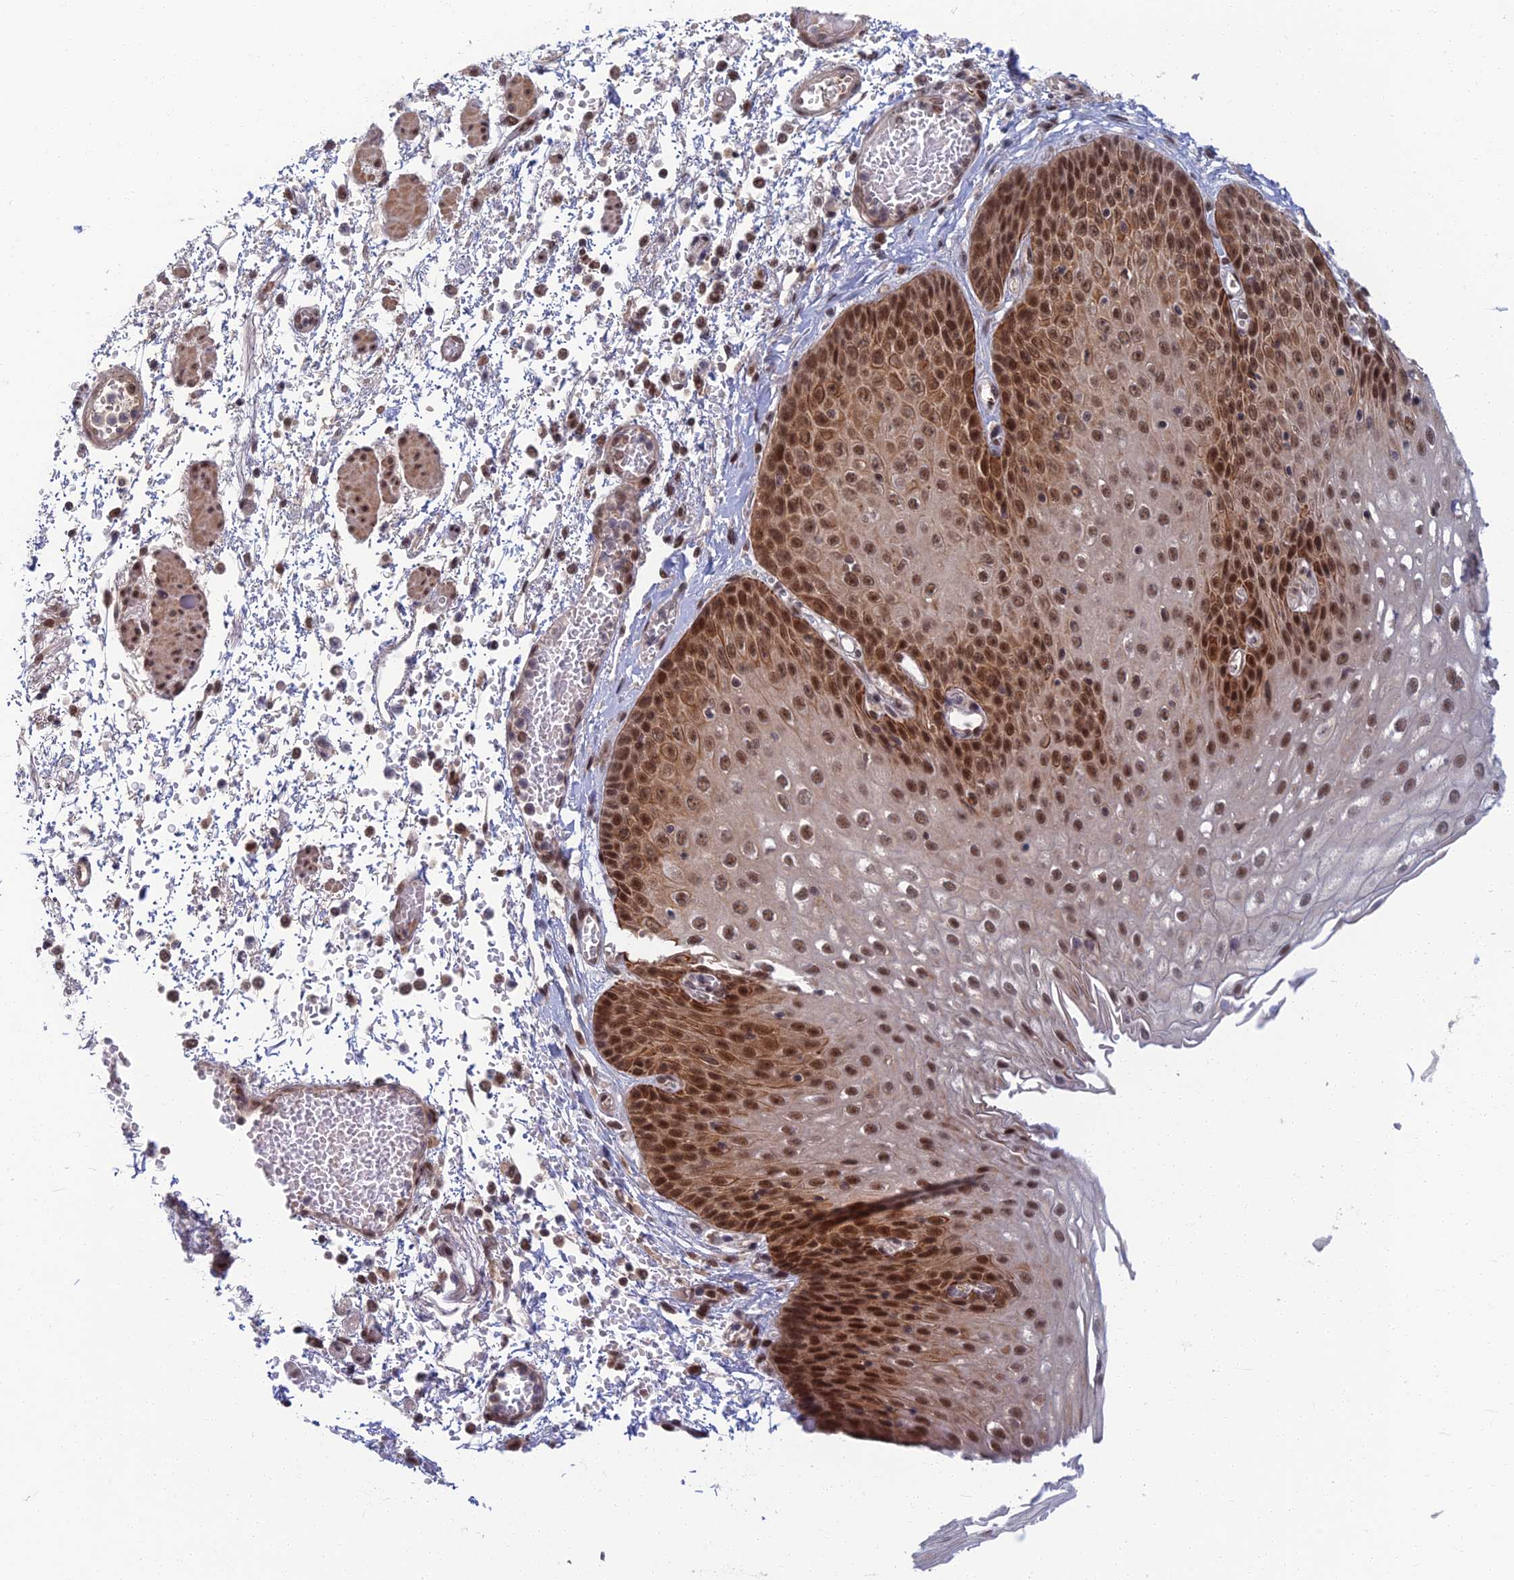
{"staining": {"intensity": "strong", "quantity": ">75%", "location": "nuclear"}, "tissue": "esophagus", "cell_type": "Squamous epithelial cells", "image_type": "normal", "snomed": [{"axis": "morphology", "description": "Normal tissue, NOS"}, {"axis": "topography", "description": "Esophagus"}], "caption": "An IHC image of unremarkable tissue is shown. Protein staining in brown shows strong nuclear positivity in esophagus within squamous epithelial cells.", "gene": "TCEA2", "patient": {"sex": "male", "age": 81}}